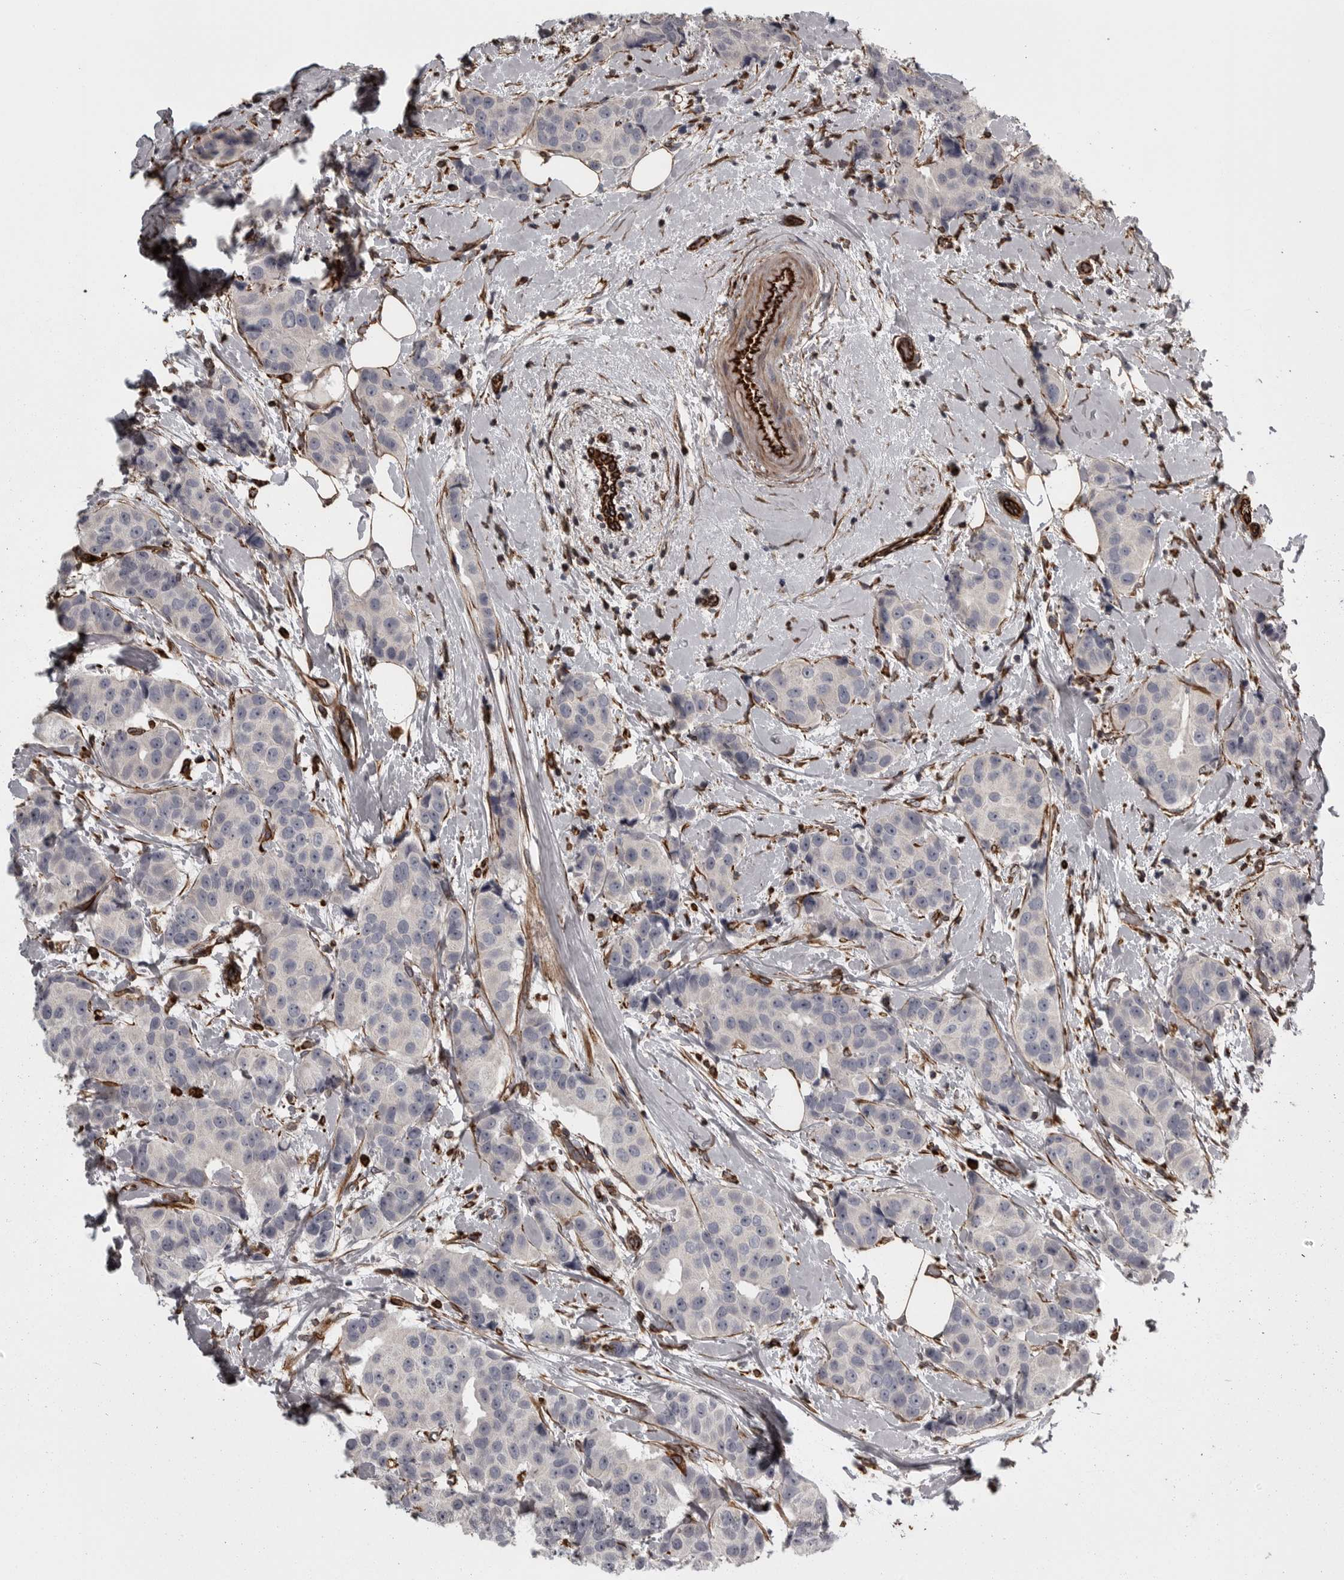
{"staining": {"intensity": "negative", "quantity": "none", "location": "none"}, "tissue": "breast cancer", "cell_type": "Tumor cells", "image_type": "cancer", "snomed": [{"axis": "morphology", "description": "Normal tissue, NOS"}, {"axis": "morphology", "description": "Duct carcinoma"}, {"axis": "topography", "description": "Breast"}], "caption": "Immunohistochemical staining of infiltrating ductal carcinoma (breast) exhibits no significant expression in tumor cells.", "gene": "FAAP100", "patient": {"sex": "female", "age": 39}}